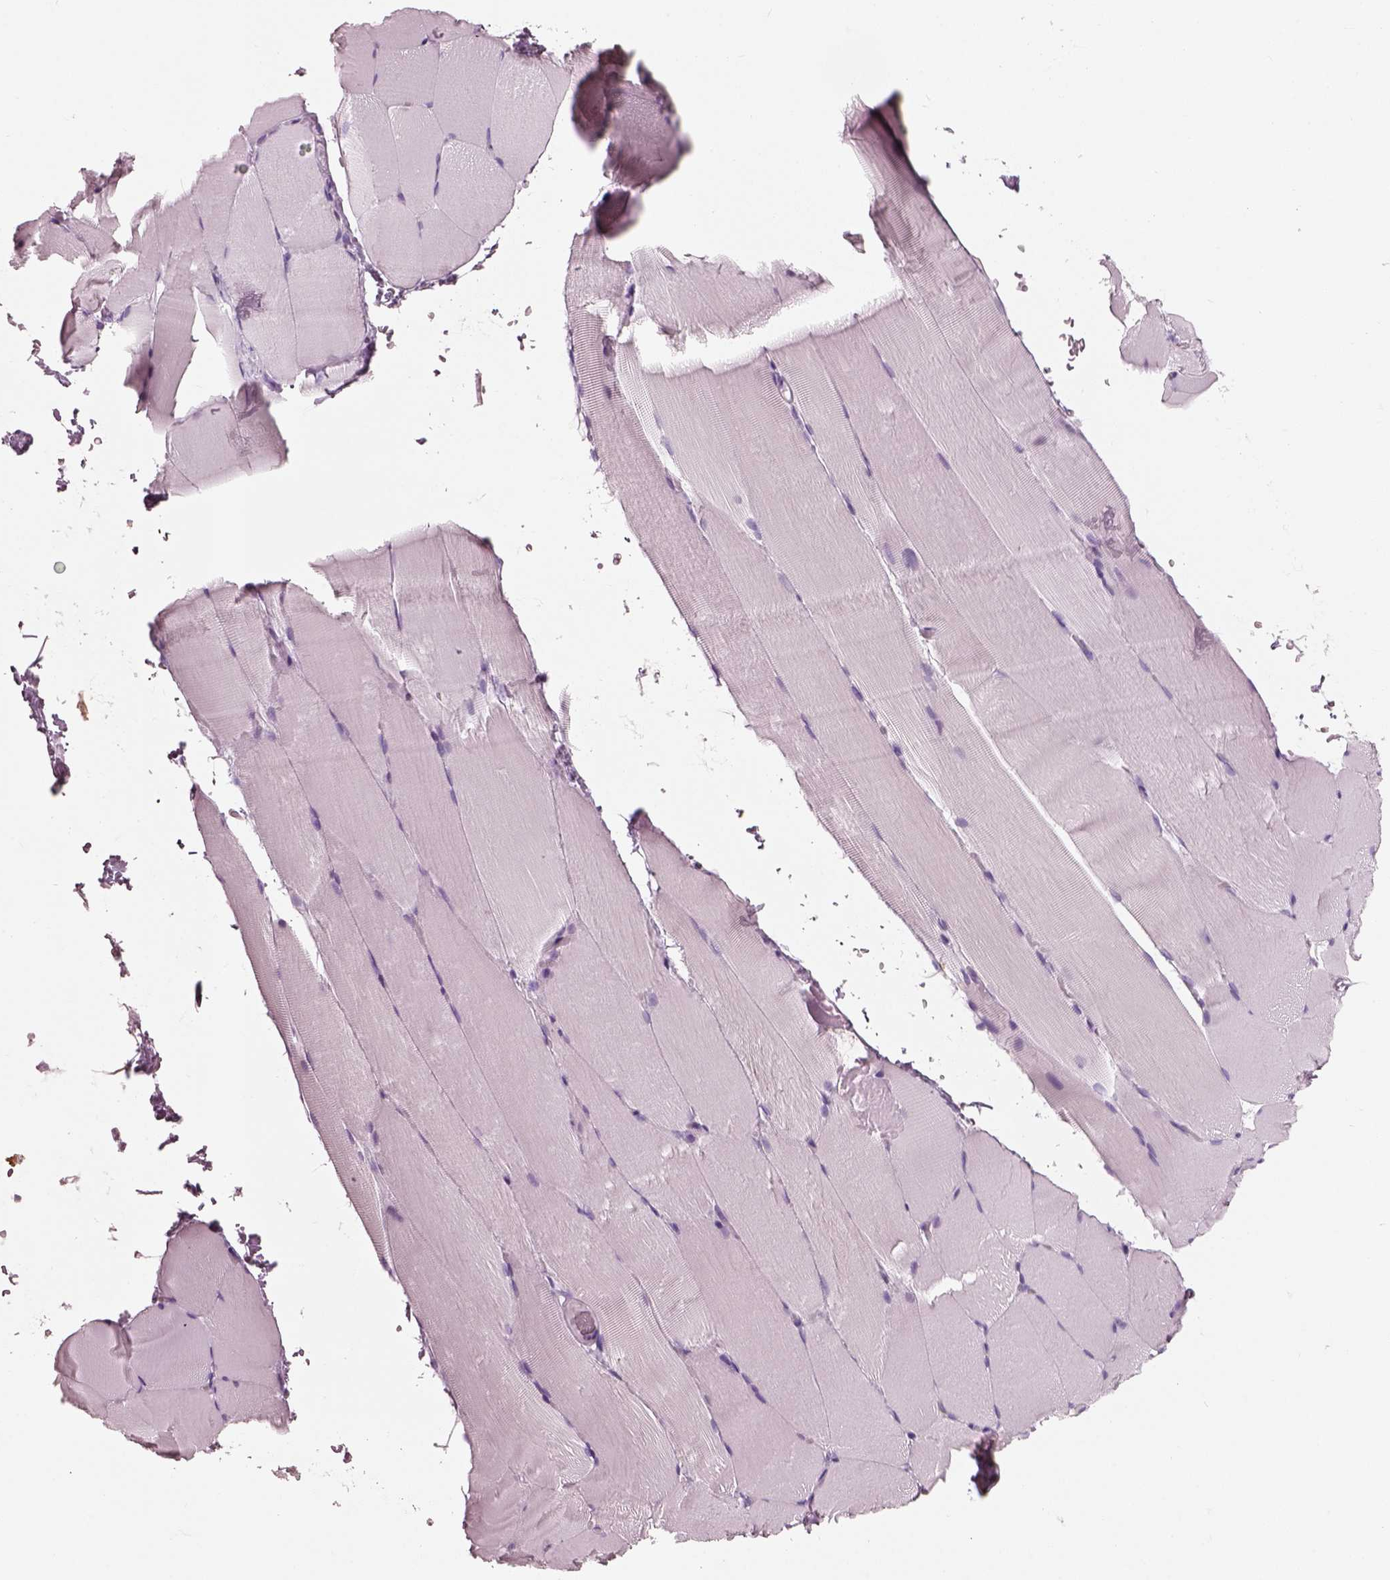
{"staining": {"intensity": "negative", "quantity": "none", "location": "none"}, "tissue": "skeletal muscle", "cell_type": "Myocytes", "image_type": "normal", "snomed": [{"axis": "morphology", "description": "Normal tissue, NOS"}, {"axis": "topography", "description": "Skeletal muscle"}], "caption": "DAB (3,3'-diaminobenzidine) immunohistochemical staining of unremarkable human skeletal muscle shows no significant staining in myocytes. Nuclei are stained in blue.", "gene": "SLC27A2", "patient": {"sex": "female", "age": 37}}